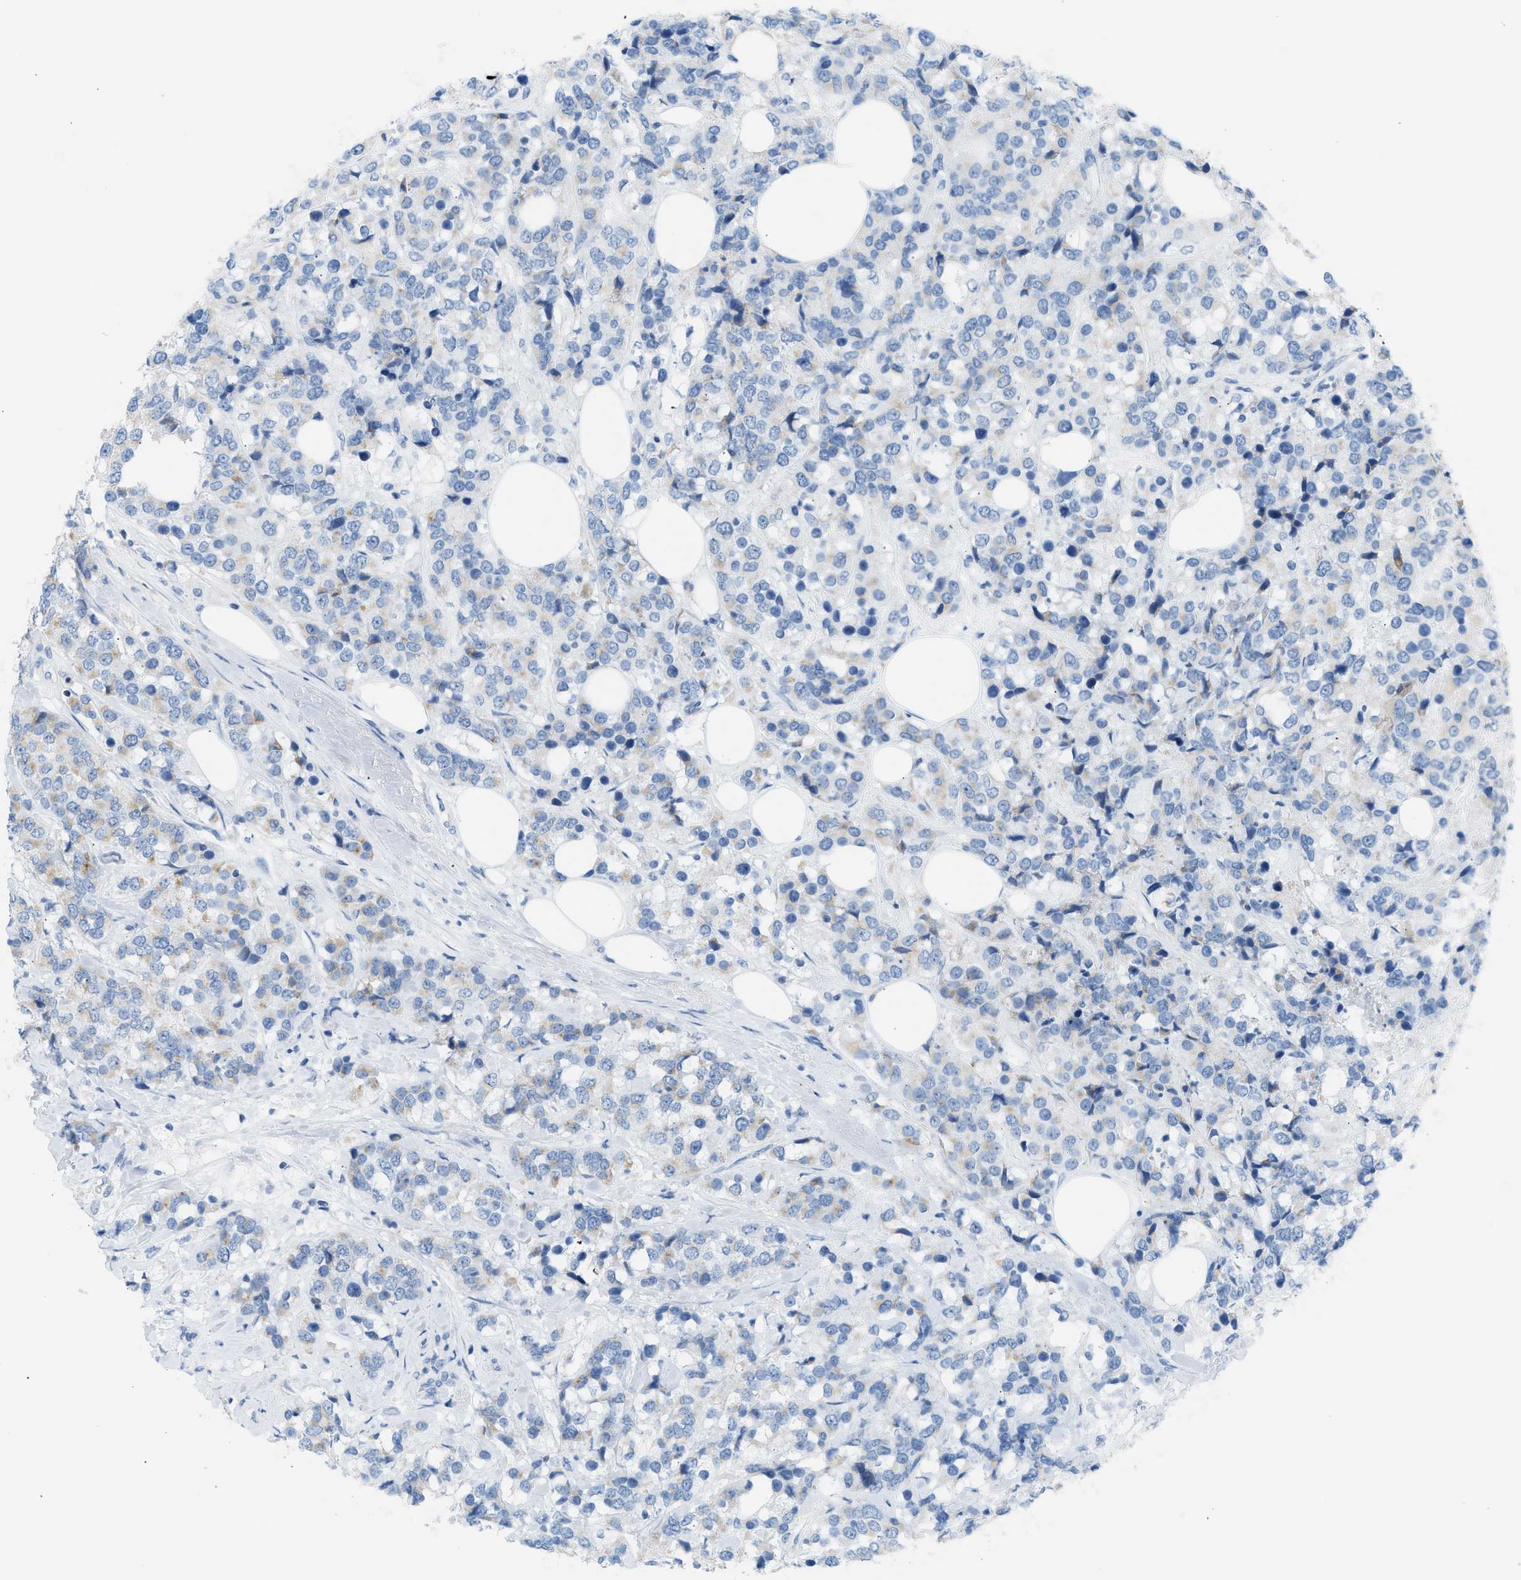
{"staining": {"intensity": "weak", "quantity": "<25%", "location": "cytoplasmic/membranous"}, "tissue": "breast cancer", "cell_type": "Tumor cells", "image_type": "cancer", "snomed": [{"axis": "morphology", "description": "Lobular carcinoma"}, {"axis": "topography", "description": "Breast"}], "caption": "There is no significant expression in tumor cells of lobular carcinoma (breast).", "gene": "NDUFS8", "patient": {"sex": "female", "age": 59}}